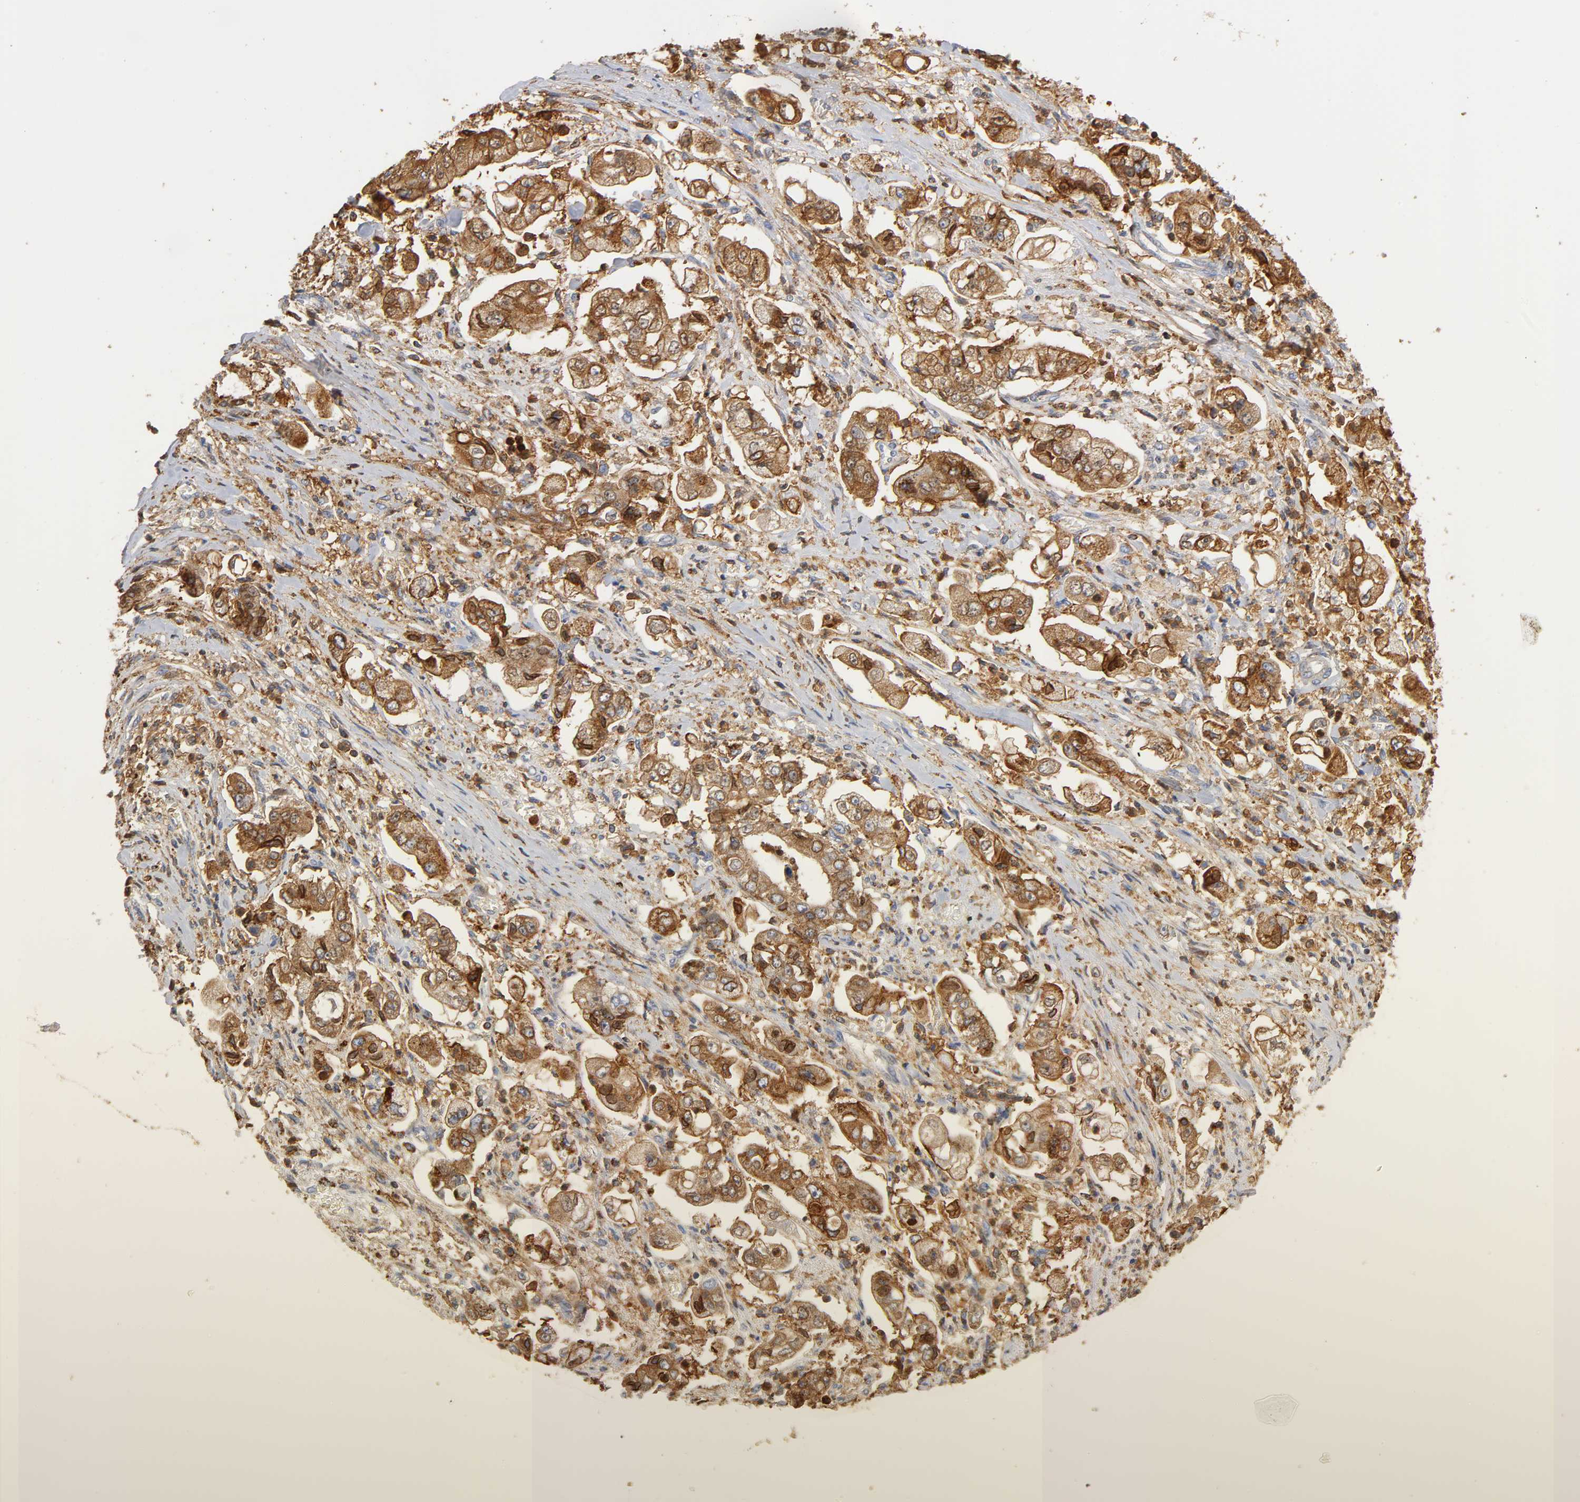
{"staining": {"intensity": "moderate", "quantity": ">75%", "location": "cytoplasmic/membranous"}, "tissue": "stomach cancer", "cell_type": "Tumor cells", "image_type": "cancer", "snomed": [{"axis": "morphology", "description": "Adenocarcinoma, NOS"}, {"axis": "topography", "description": "Stomach"}], "caption": "Immunohistochemical staining of human stomach adenocarcinoma demonstrates medium levels of moderate cytoplasmic/membranous staining in approximately >75% of tumor cells. The staining was performed using DAB, with brown indicating positive protein expression. Nuclei are stained blue with hematoxylin.", "gene": "ANXA11", "patient": {"sex": "male", "age": 62}}